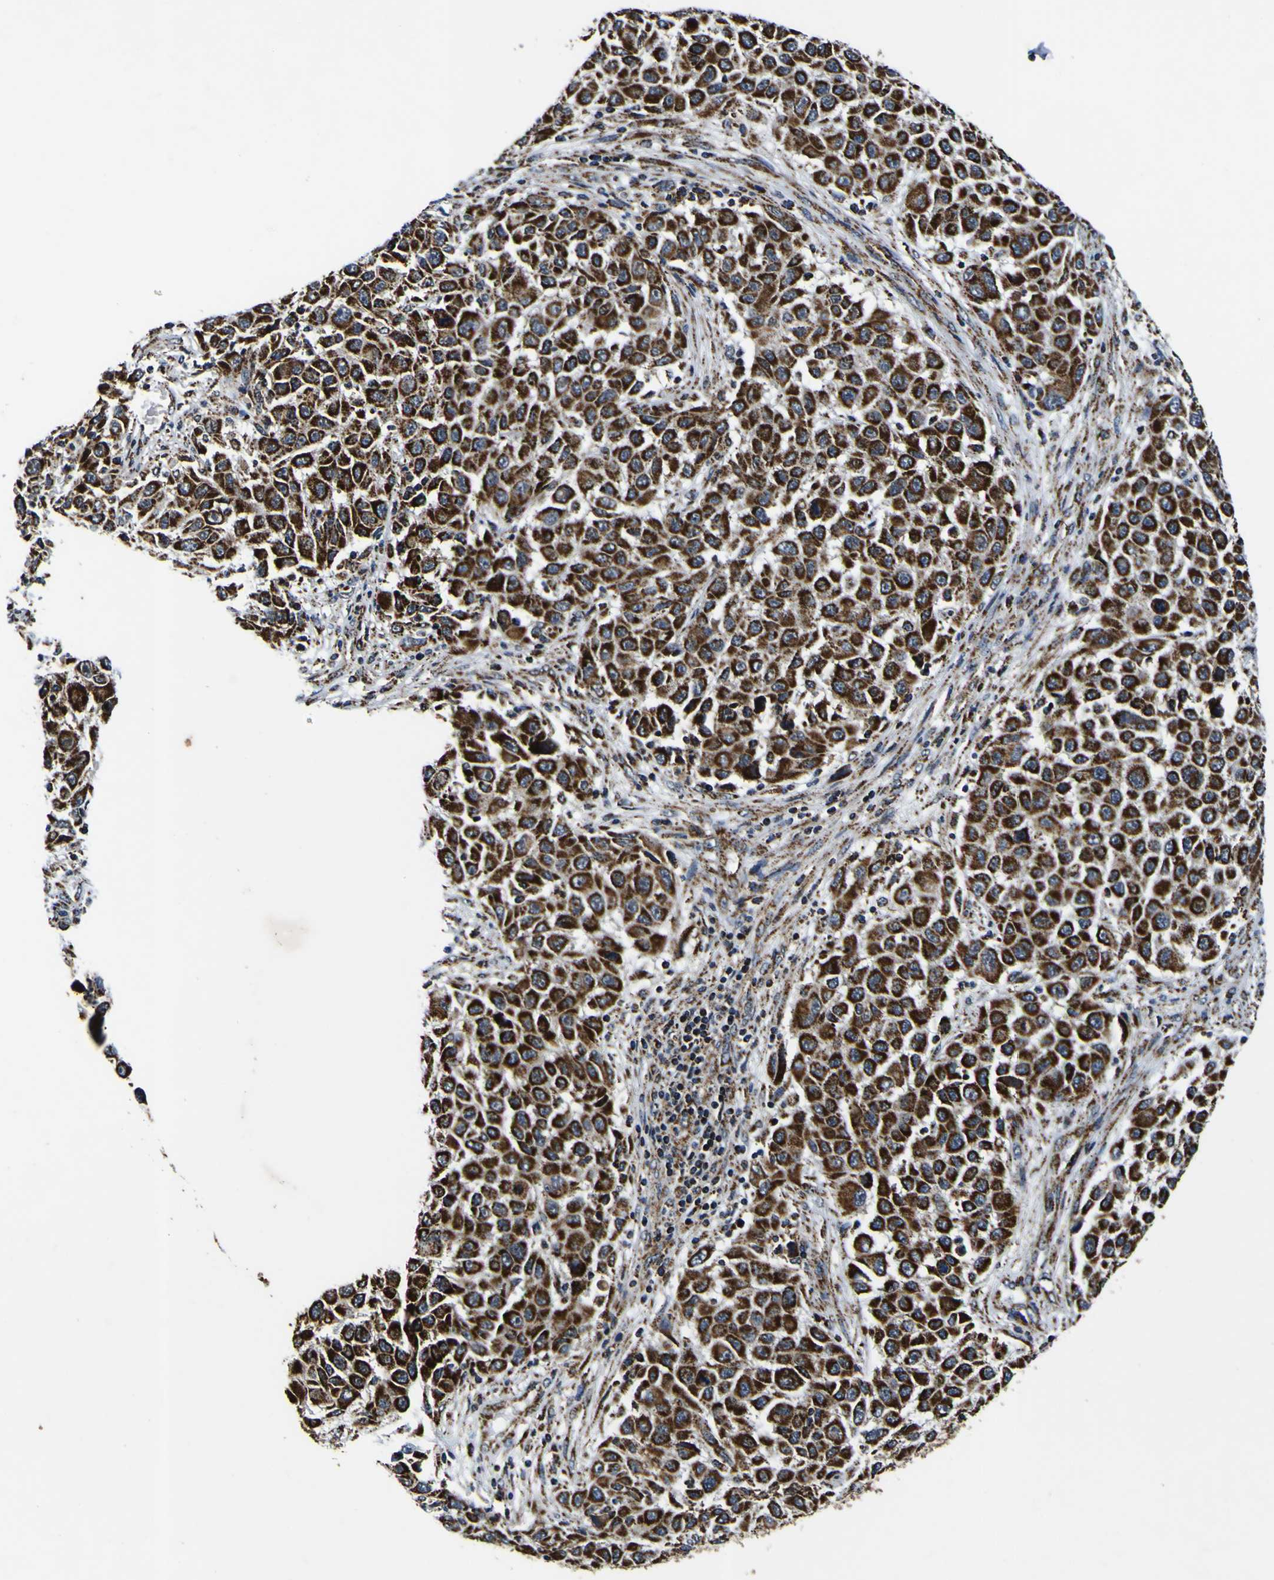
{"staining": {"intensity": "strong", "quantity": ">75%", "location": "cytoplasmic/membranous"}, "tissue": "melanoma", "cell_type": "Tumor cells", "image_type": "cancer", "snomed": [{"axis": "morphology", "description": "Malignant melanoma, Metastatic site"}, {"axis": "topography", "description": "Lymph node"}], "caption": "DAB immunohistochemical staining of melanoma displays strong cytoplasmic/membranous protein staining in about >75% of tumor cells. (Stains: DAB (3,3'-diaminobenzidine) in brown, nuclei in blue, Microscopy: brightfield microscopy at high magnification).", "gene": "PTRH2", "patient": {"sex": "male", "age": 61}}